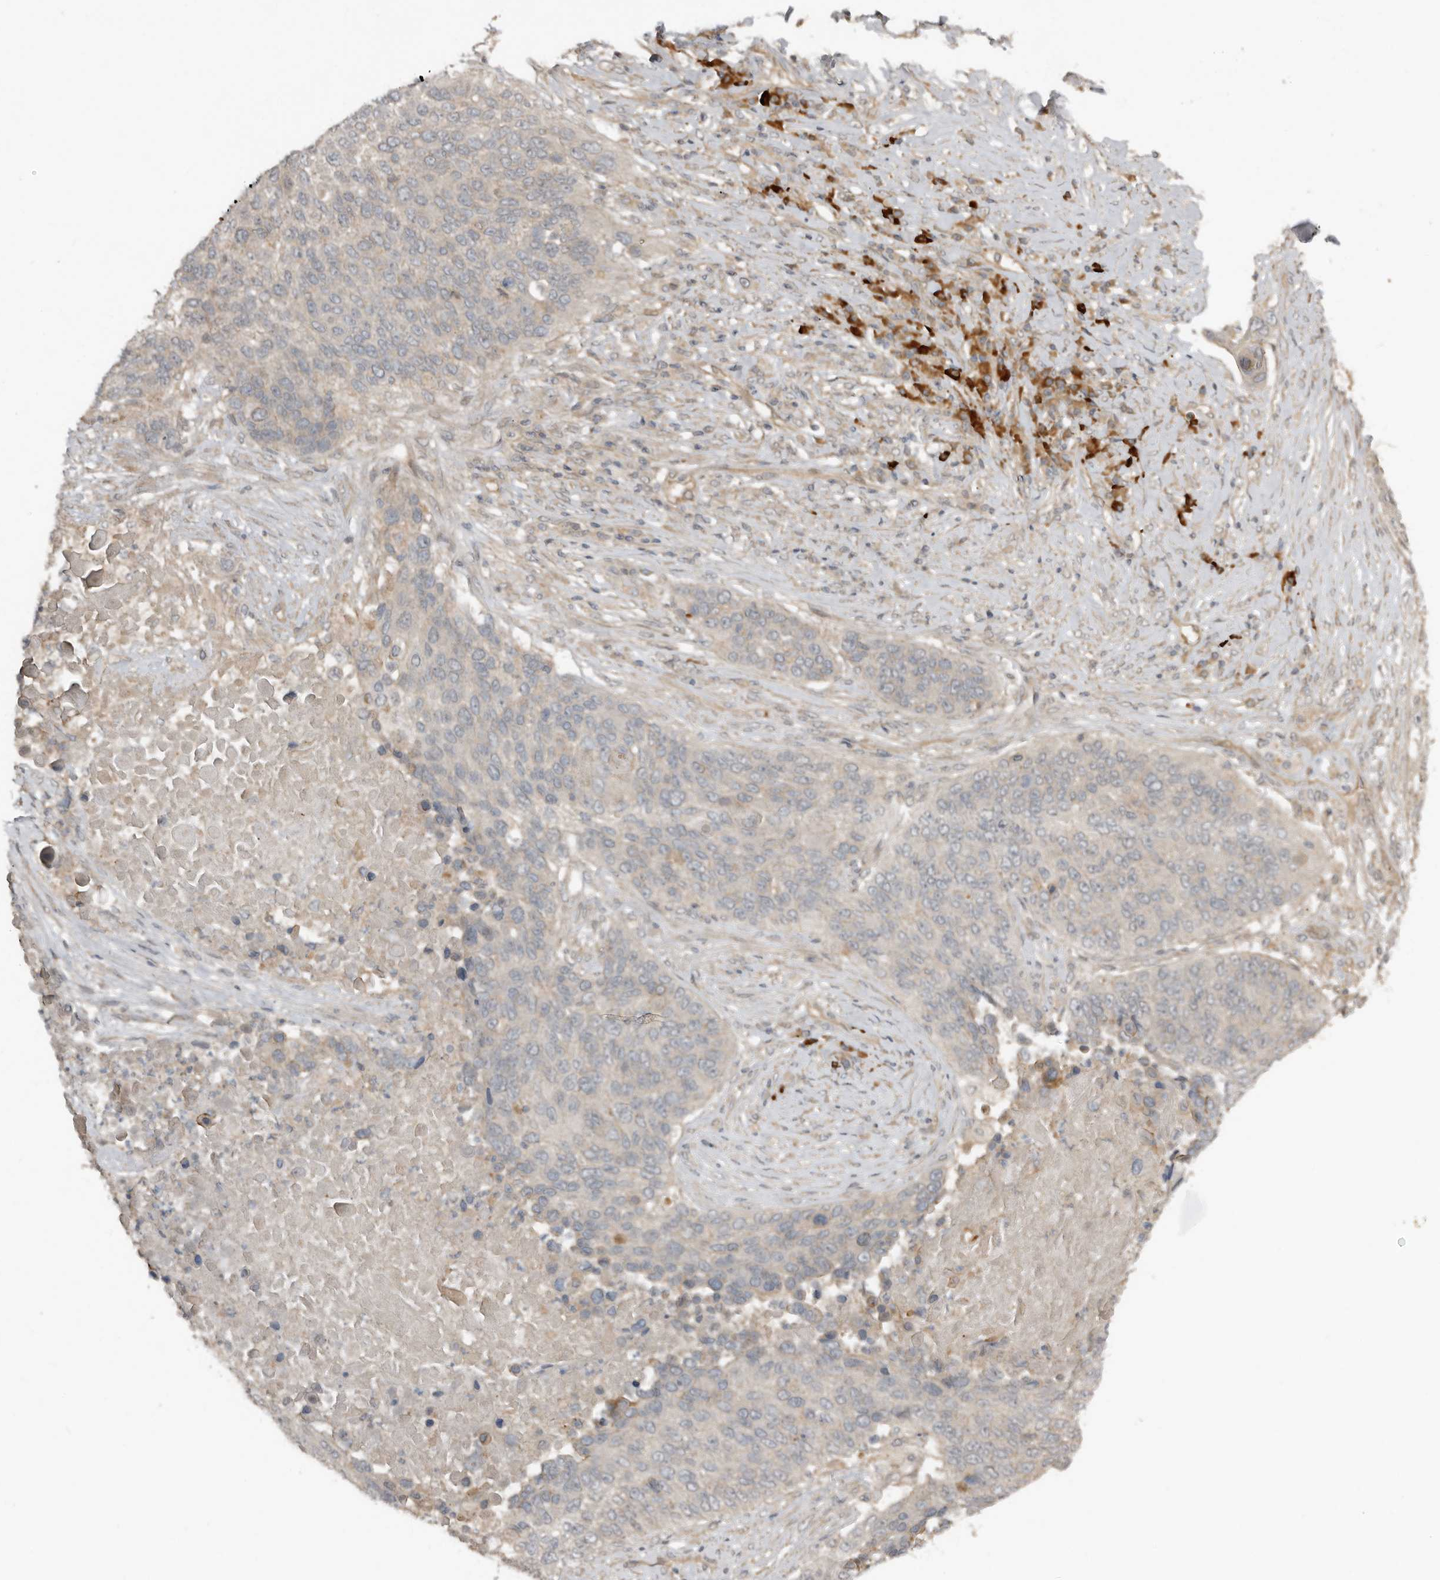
{"staining": {"intensity": "negative", "quantity": "none", "location": "none"}, "tissue": "lung cancer", "cell_type": "Tumor cells", "image_type": "cancer", "snomed": [{"axis": "morphology", "description": "Squamous cell carcinoma, NOS"}, {"axis": "topography", "description": "Lung"}], "caption": "Lung cancer (squamous cell carcinoma) was stained to show a protein in brown. There is no significant expression in tumor cells.", "gene": "TEAD3", "patient": {"sex": "male", "age": 66}}